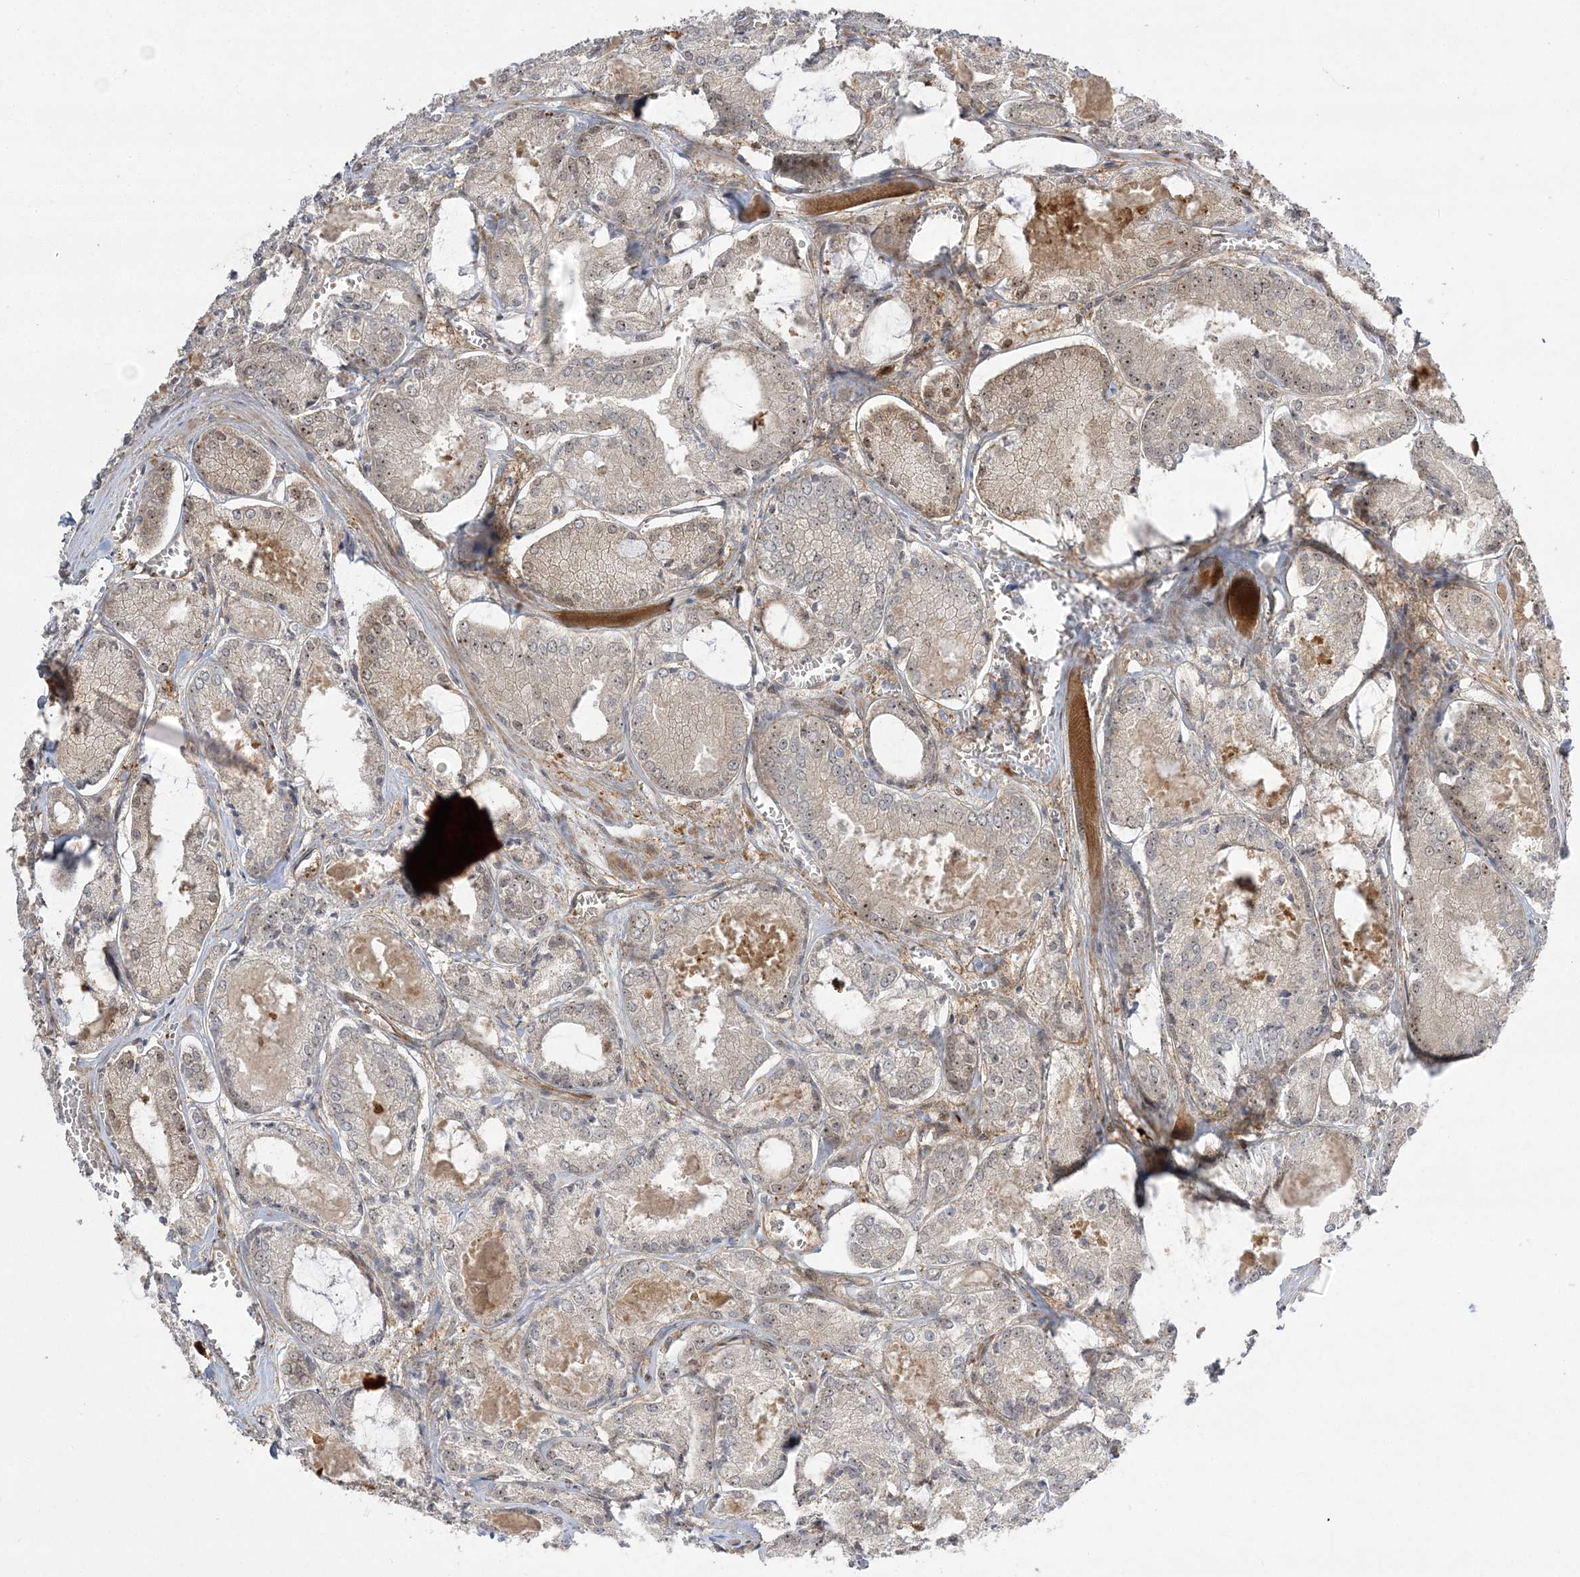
{"staining": {"intensity": "moderate", "quantity": "25%-75%", "location": "nuclear"}, "tissue": "prostate cancer", "cell_type": "Tumor cells", "image_type": "cancer", "snomed": [{"axis": "morphology", "description": "Adenocarcinoma, Low grade"}, {"axis": "topography", "description": "Prostate"}], "caption": "Prostate cancer (low-grade adenocarcinoma) tissue demonstrates moderate nuclear staining in about 25%-75% of tumor cells The staining was performed using DAB (3,3'-diaminobenzidine) to visualize the protein expression in brown, while the nuclei were stained in blue with hematoxylin (Magnification: 20x).", "gene": "NPM3", "patient": {"sex": "male", "age": 67}}